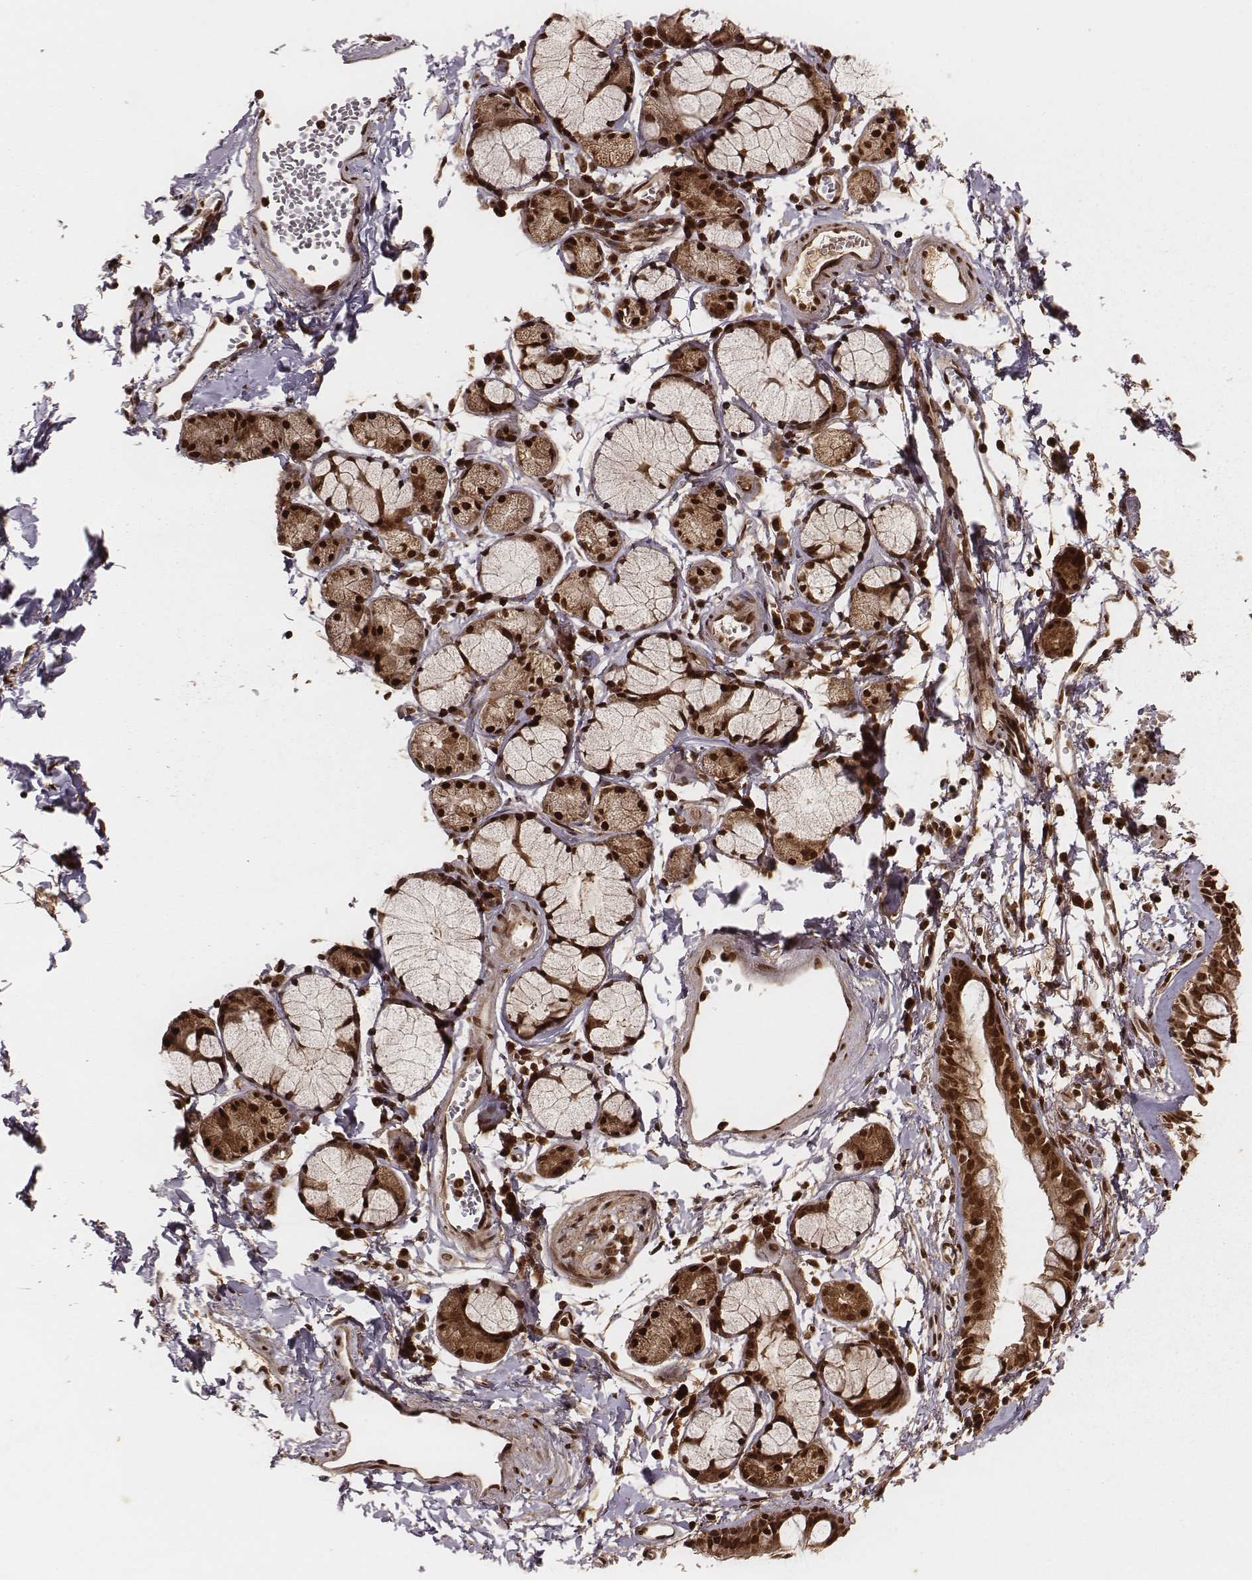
{"staining": {"intensity": "strong", "quantity": ">75%", "location": "cytoplasmic/membranous"}, "tissue": "bronchus", "cell_type": "Respiratory epithelial cells", "image_type": "normal", "snomed": [{"axis": "morphology", "description": "Normal tissue, NOS"}, {"axis": "topography", "description": "Cartilage tissue"}, {"axis": "topography", "description": "Bronchus"}], "caption": "Respiratory epithelial cells exhibit high levels of strong cytoplasmic/membranous expression in approximately >75% of cells in benign human bronchus.", "gene": "NFX1", "patient": {"sex": "female", "age": 59}}